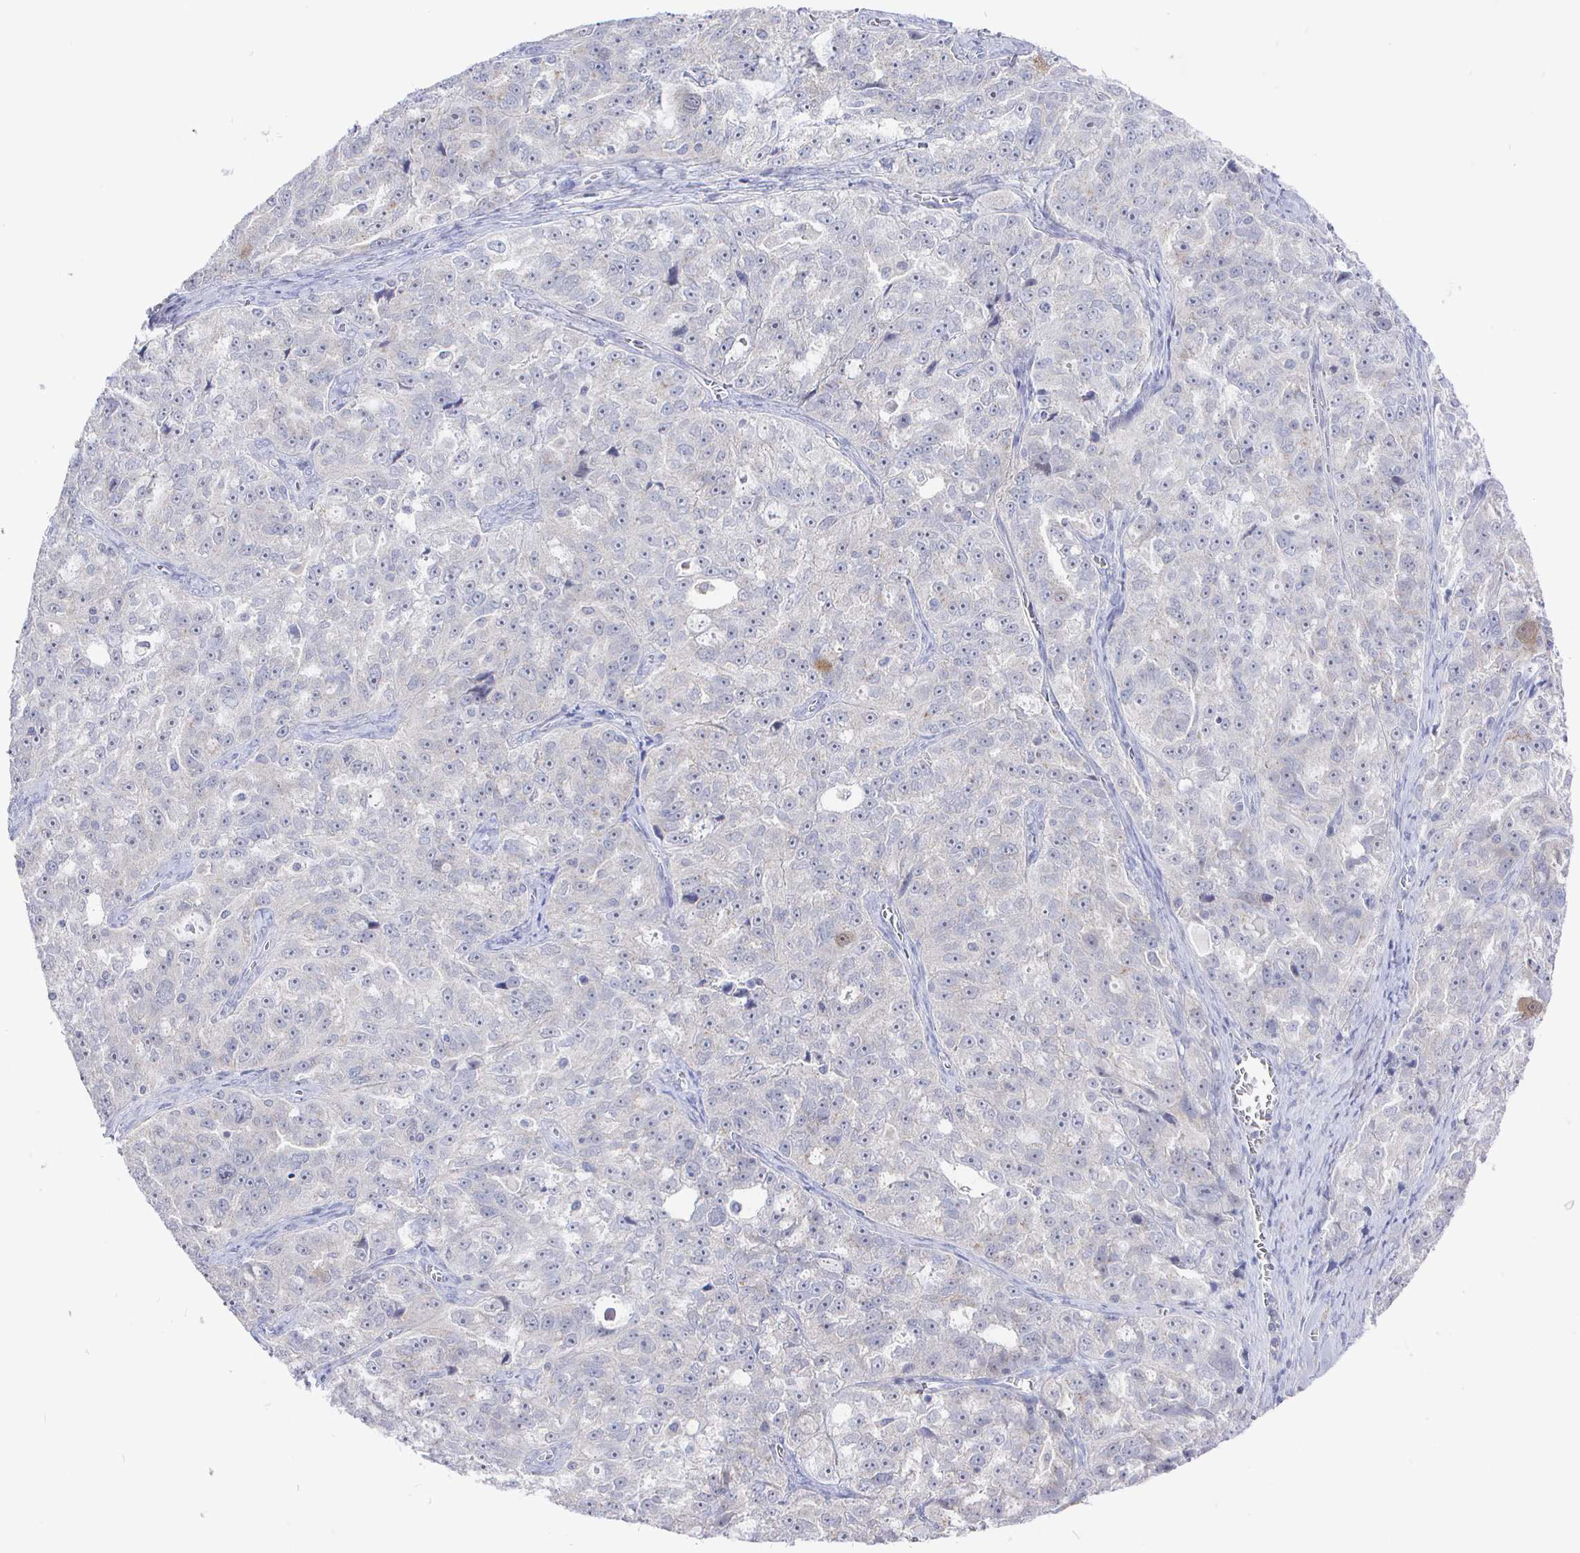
{"staining": {"intensity": "negative", "quantity": "none", "location": "none"}, "tissue": "ovarian cancer", "cell_type": "Tumor cells", "image_type": "cancer", "snomed": [{"axis": "morphology", "description": "Cystadenocarcinoma, serous, NOS"}, {"axis": "topography", "description": "Ovary"}], "caption": "Ovarian cancer (serous cystadenocarcinoma) stained for a protein using immunohistochemistry exhibits no expression tumor cells.", "gene": "LRRC23", "patient": {"sex": "female", "age": 51}}